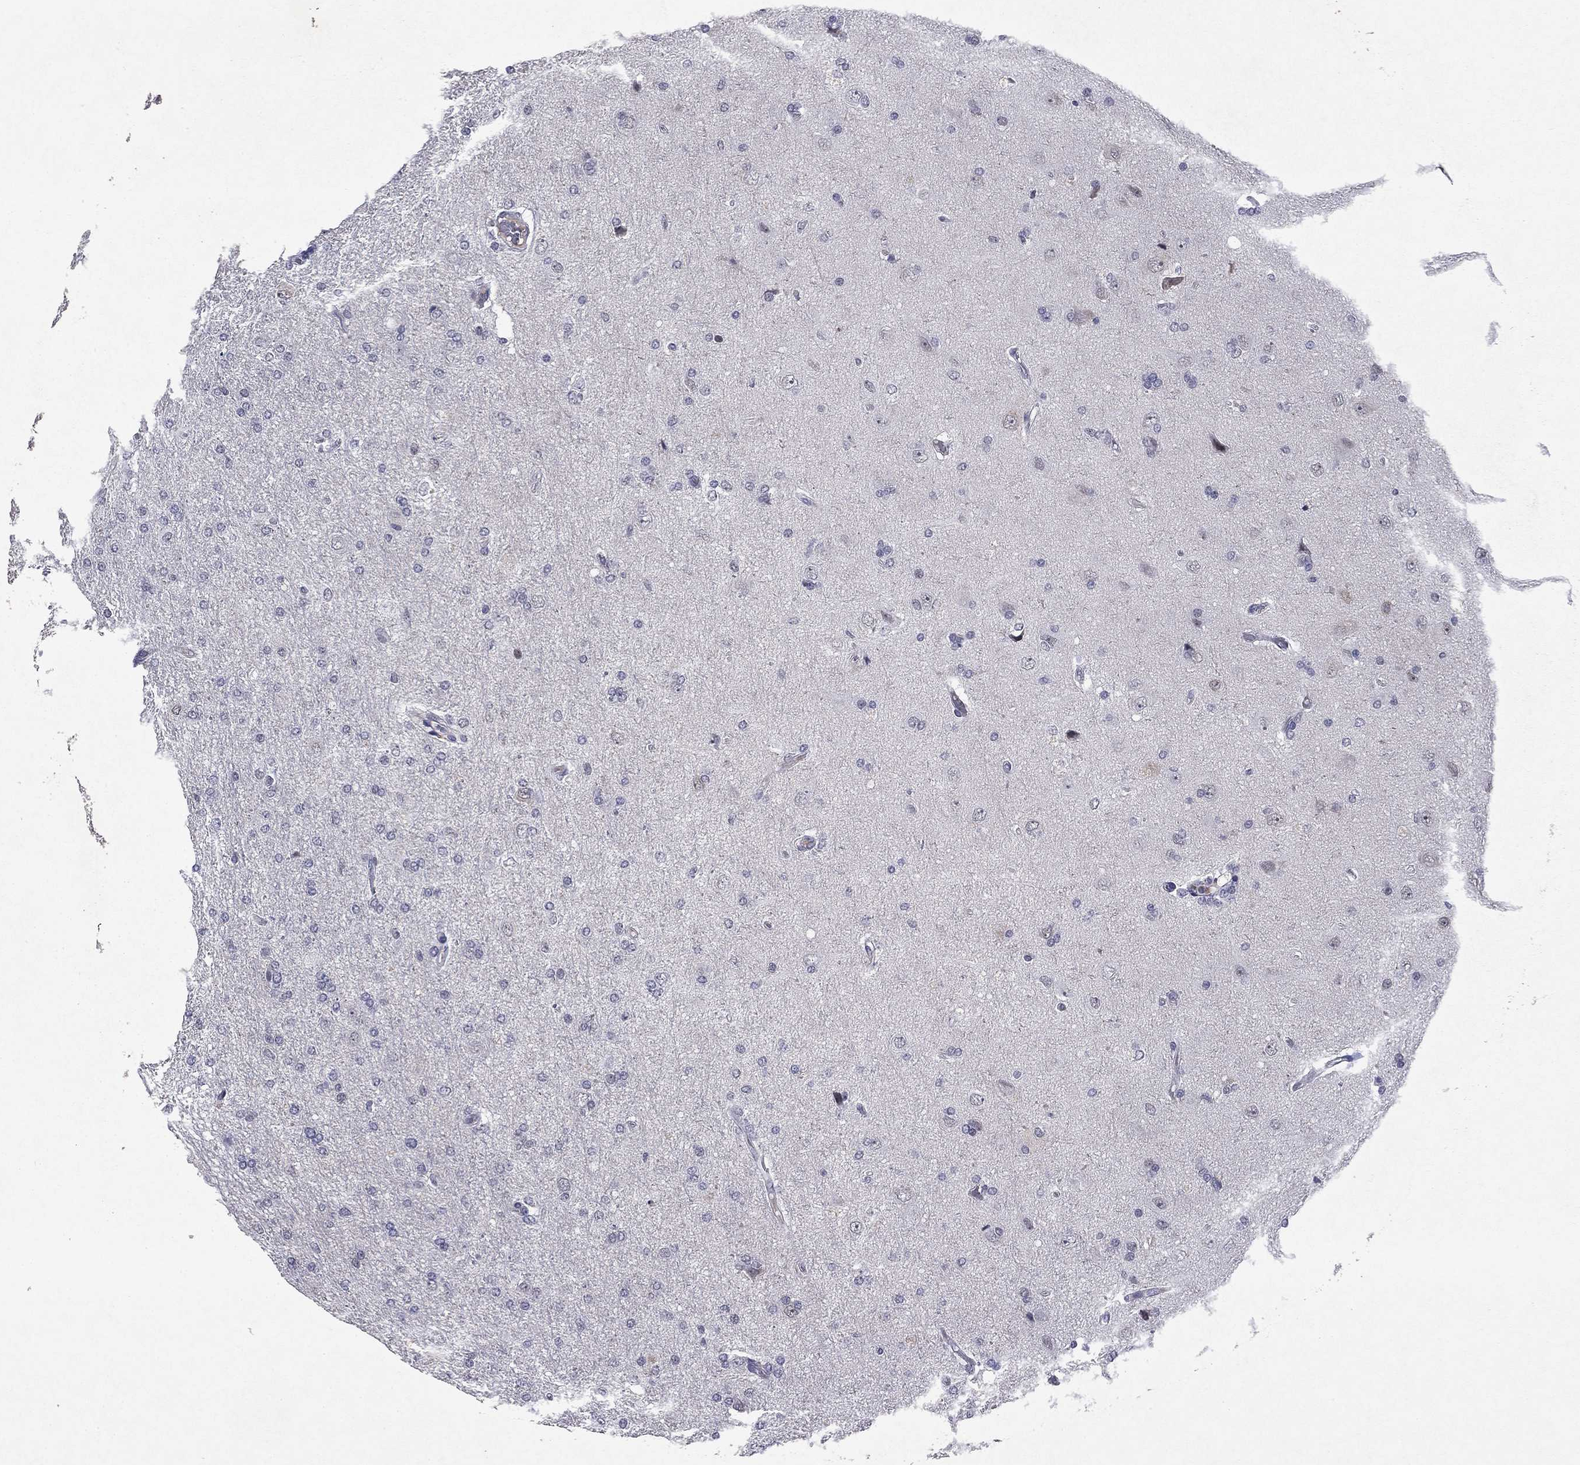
{"staining": {"intensity": "negative", "quantity": "none", "location": "none"}, "tissue": "glioma", "cell_type": "Tumor cells", "image_type": "cancer", "snomed": [{"axis": "morphology", "description": "Glioma, malignant, High grade"}, {"axis": "topography", "description": "Cerebral cortex"}], "caption": "High magnification brightfield microscopy of glioma stained with DAB (brown) and counterstained with hematoxylin (blue): tumor cells show no significant staining.", "gene": "ECM1", "patient": {"sex": "male", "age": 70}}